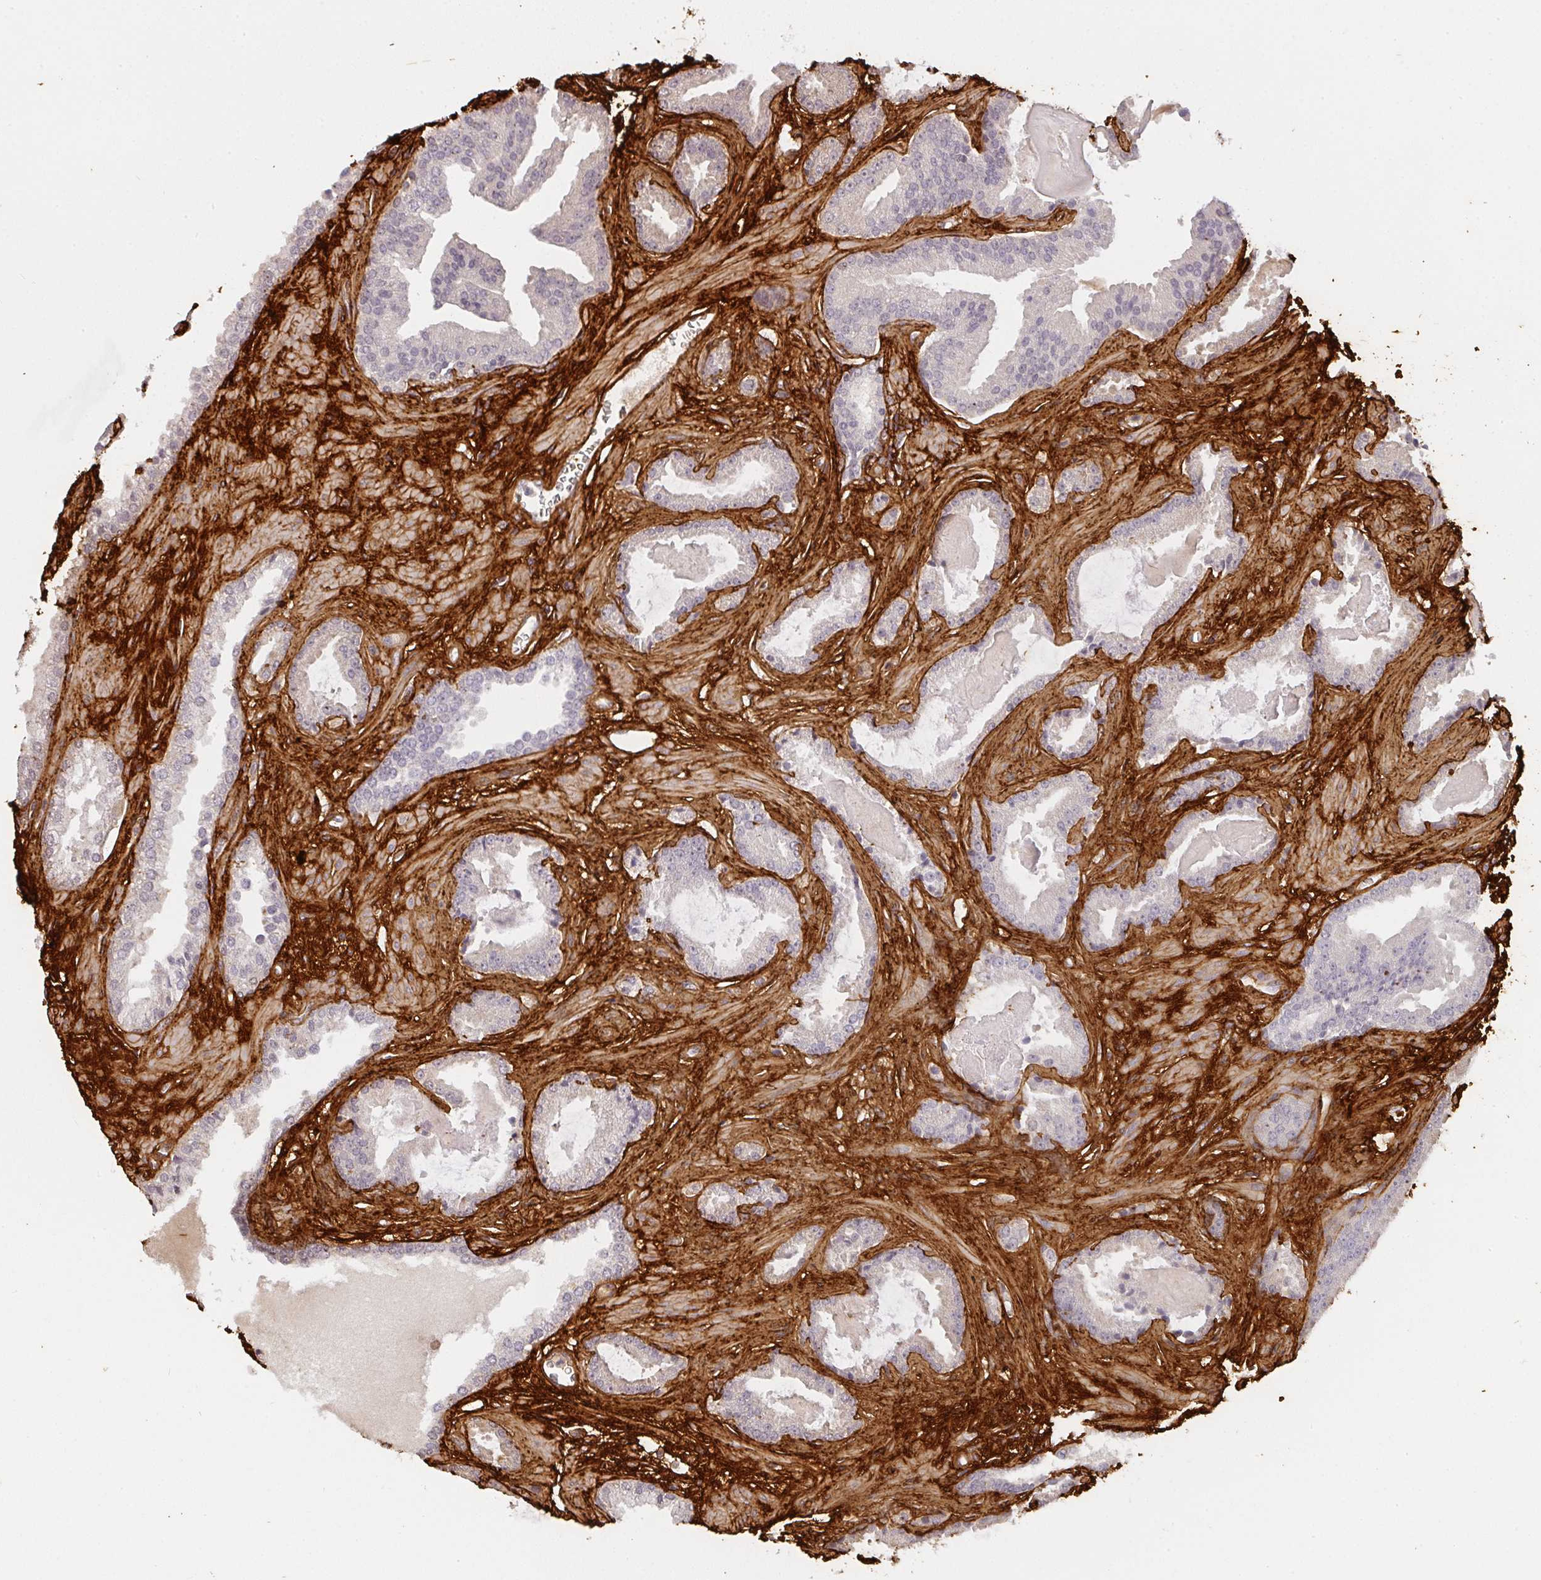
{"staining": {"intensity": "negative", "quantity": "none", "location": "none"}, "tissue": "prostate cancer", "cell_type": "Tumor cells", "image_type": "cancer", "snomed": [{"axis": "morphology", "description": "Adenocarcinoma, Low grade"}, {"axis": "topography", "description": "Prostate"}], "caption": "Photomicrograph shows no protein staining in tumor cells of prostate cancer (adenocarcinoma (low-grade)) tissue.", "gene": "COL3A1", "patient": {"sex": "male", "age": 62}}